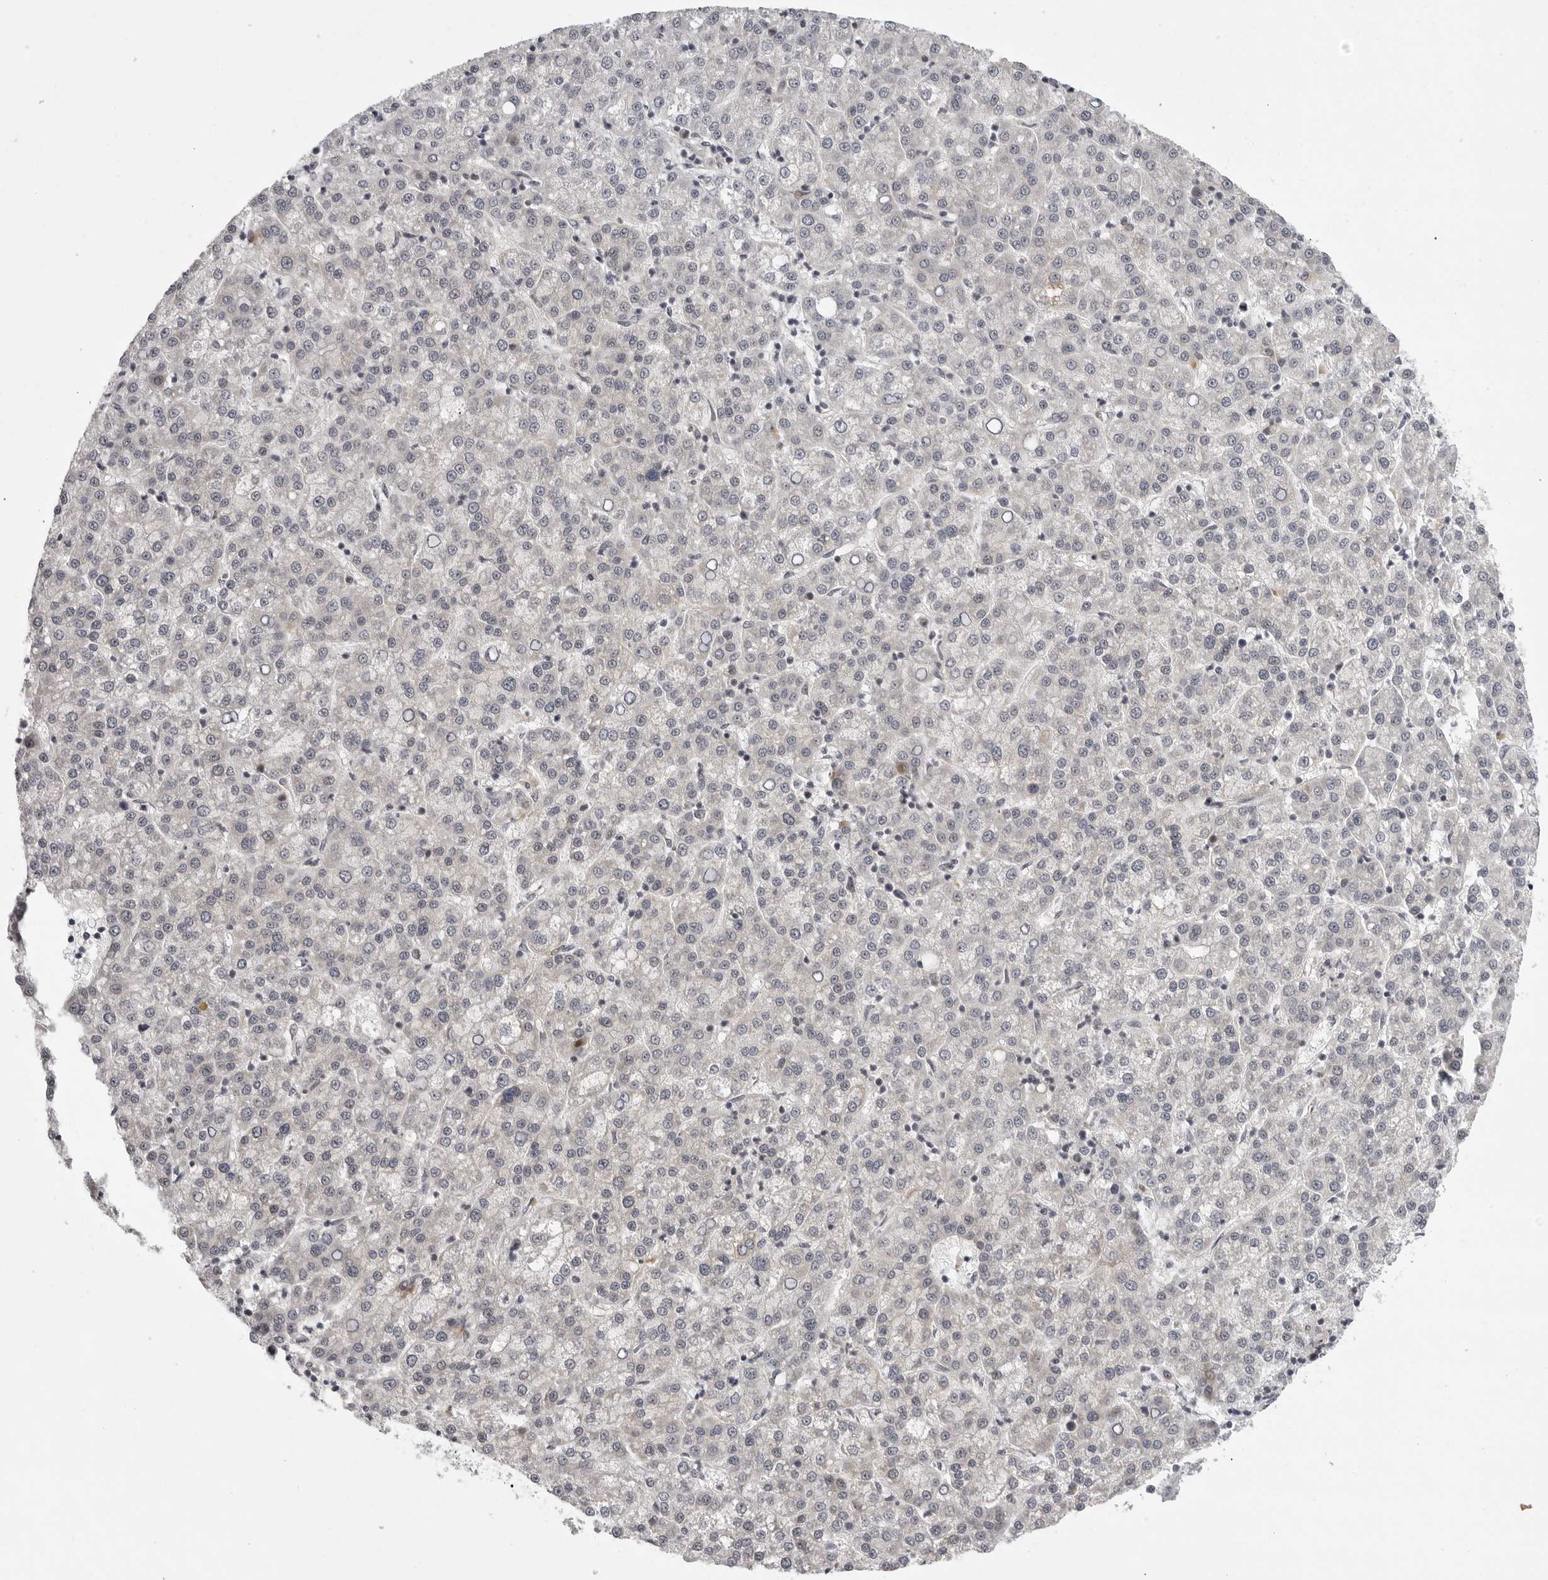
{"staining": {"intensity": "negative", "quantity": "none", "location": "none"}, "tissue": "liver cancer", "cell_type": "Tumor cells", "image_type": "cancer", "snomed": [{"axis": "morphology", "description": "Carcinoma, Hepatocellular, NOS"}, {"axis": "topography", "description": "Liver"}], "caption": "This is a micrograph of immunohistochemistry (IHC) staining of liver hepatocellular carcinoma, which shows no expression in tumor cells.", "gene": "CD300LD", "patient": {"sex": "female", "age": 58}}